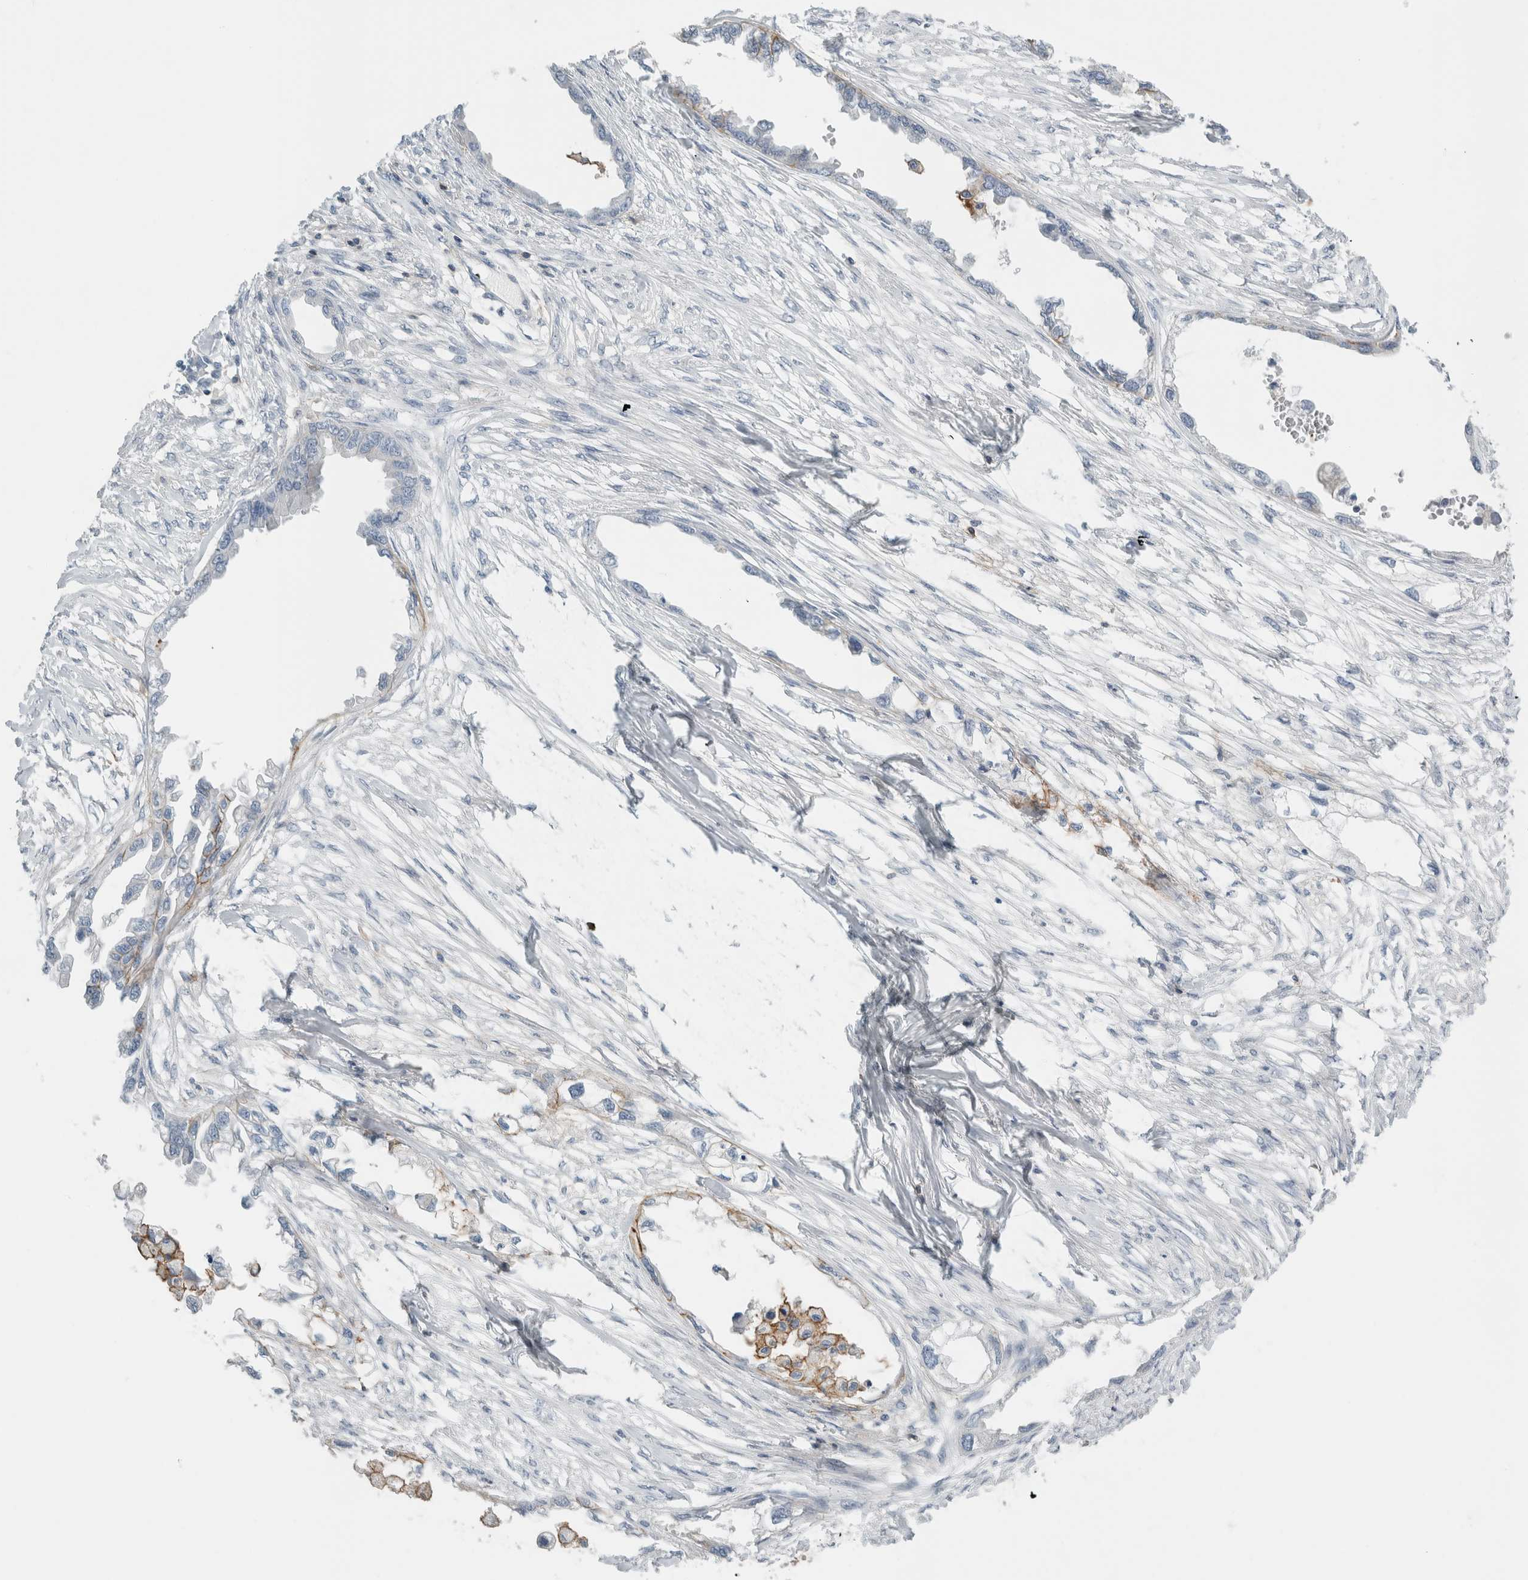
{"staining": {"intensity": "moderate", "quantity": "<25%", "location": "cytoplasmic/membranous"}, "tissue": "endometrial cancer", "cell_type": "Tumor cells", "image_type": "cancer", "snomed": [{"axis": "morphology", "description": "Adenocarcinoma, NOS"}, {"axis": "morphology", "description": "Adenocarcinoma, metastatic, NOS"}, {"axis": "topography", "description": "Adipose tissue"}, {"axis": "topography", "description": "Endometrium"}], "caption": "This is an image of IHC staining of endometrial metastatic adenocarcinoma, which shows moderate staining in the cytoplasmic/membranous of tumor cells.", "gene": "ERCC6L2", "patient": {"sex": "female", "age": 67}}